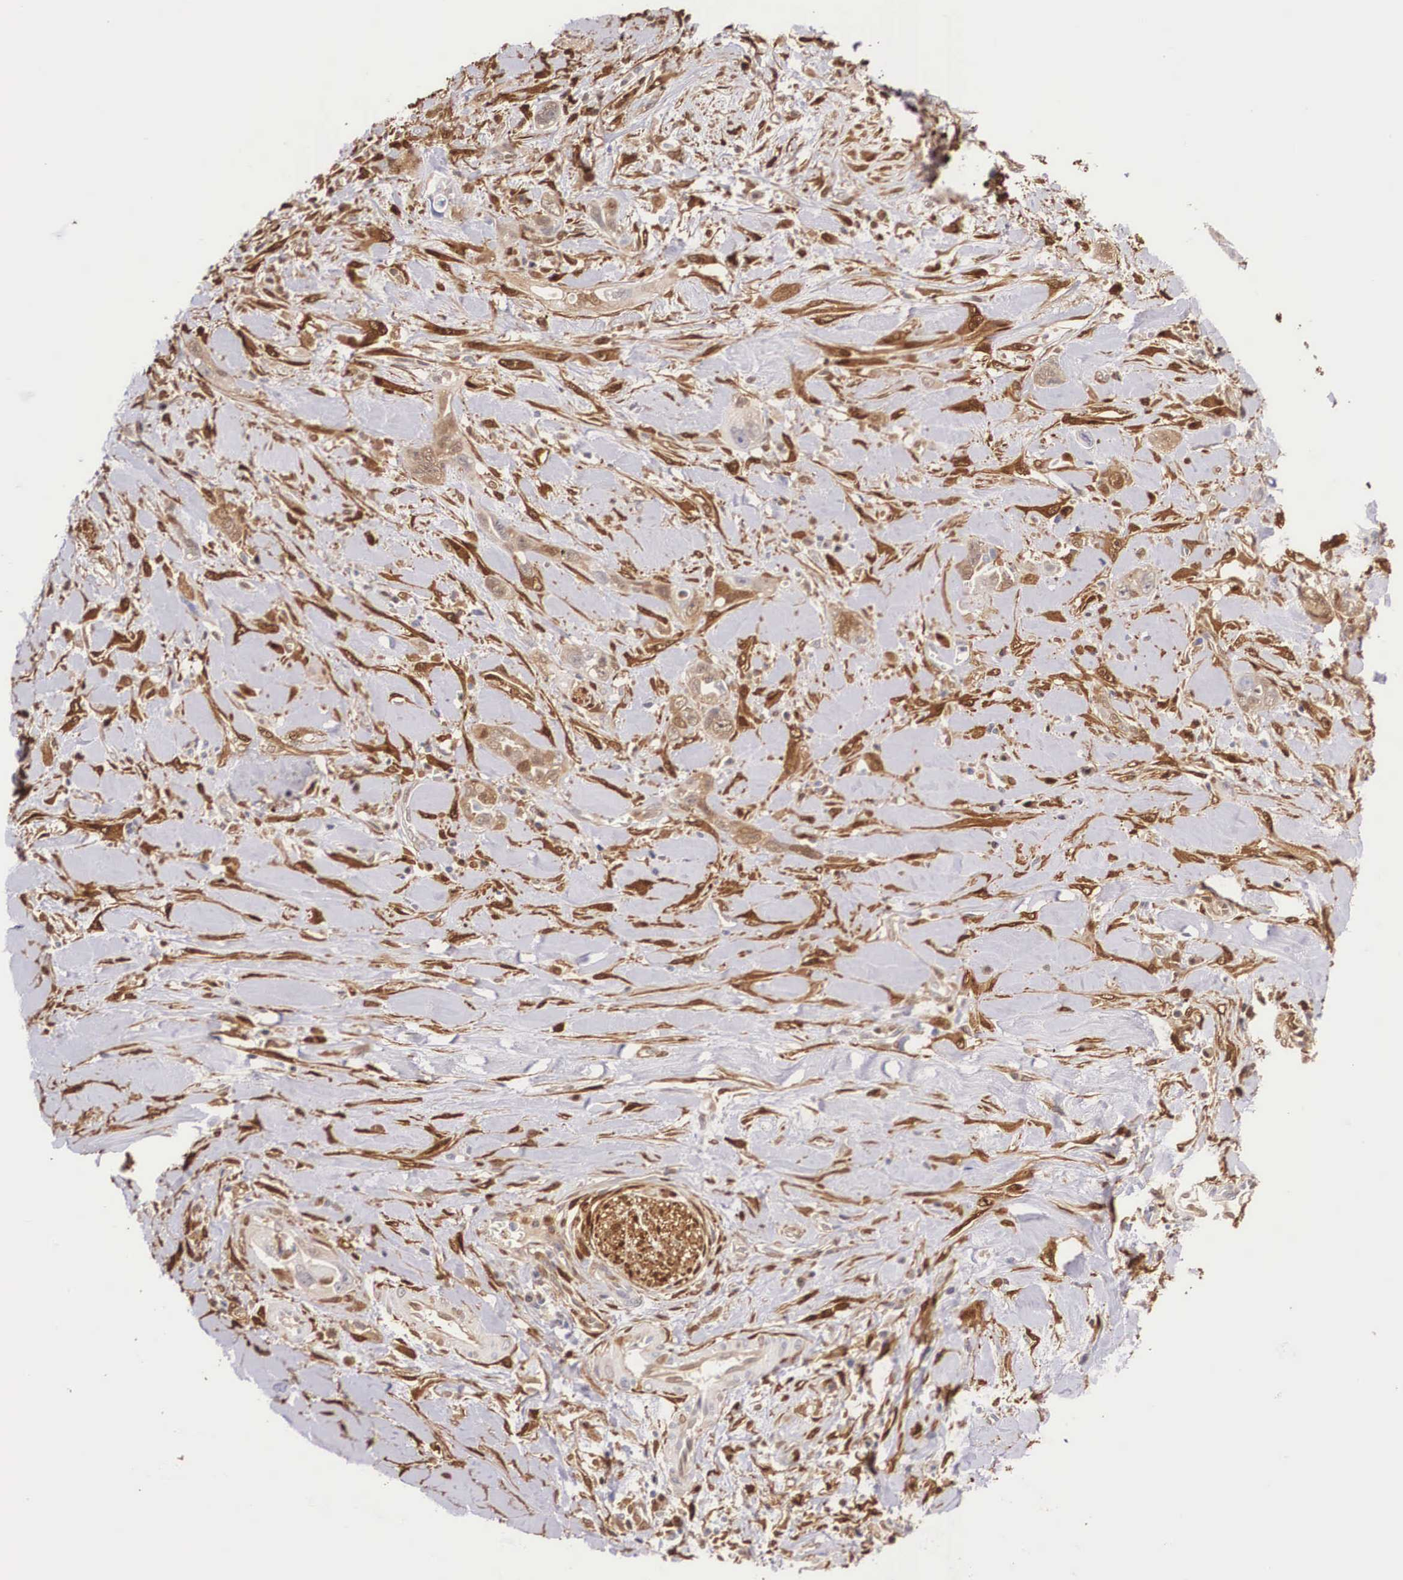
{"staining": {"intensity": "negative", "quantity": "none", "location": "none"}, "tissue": "pancreatic cancer", "cell_type": "Tumor cells", "image_type": "cancer", "snomed": [{"axis": "morphology", "description": "Adenocarcinoma, NOS"}, {"axis": "topography", "description": "Pancreas"}], "caption": "Immunohistochemistry image of neoplastic tissue: pancreatic cancer (adenocarcinoma) stained with DAB demonstrates no significant protein expression in tumor cells.", "gene": "LGALS1", "patient": {"sex": "male", "age": 69}}